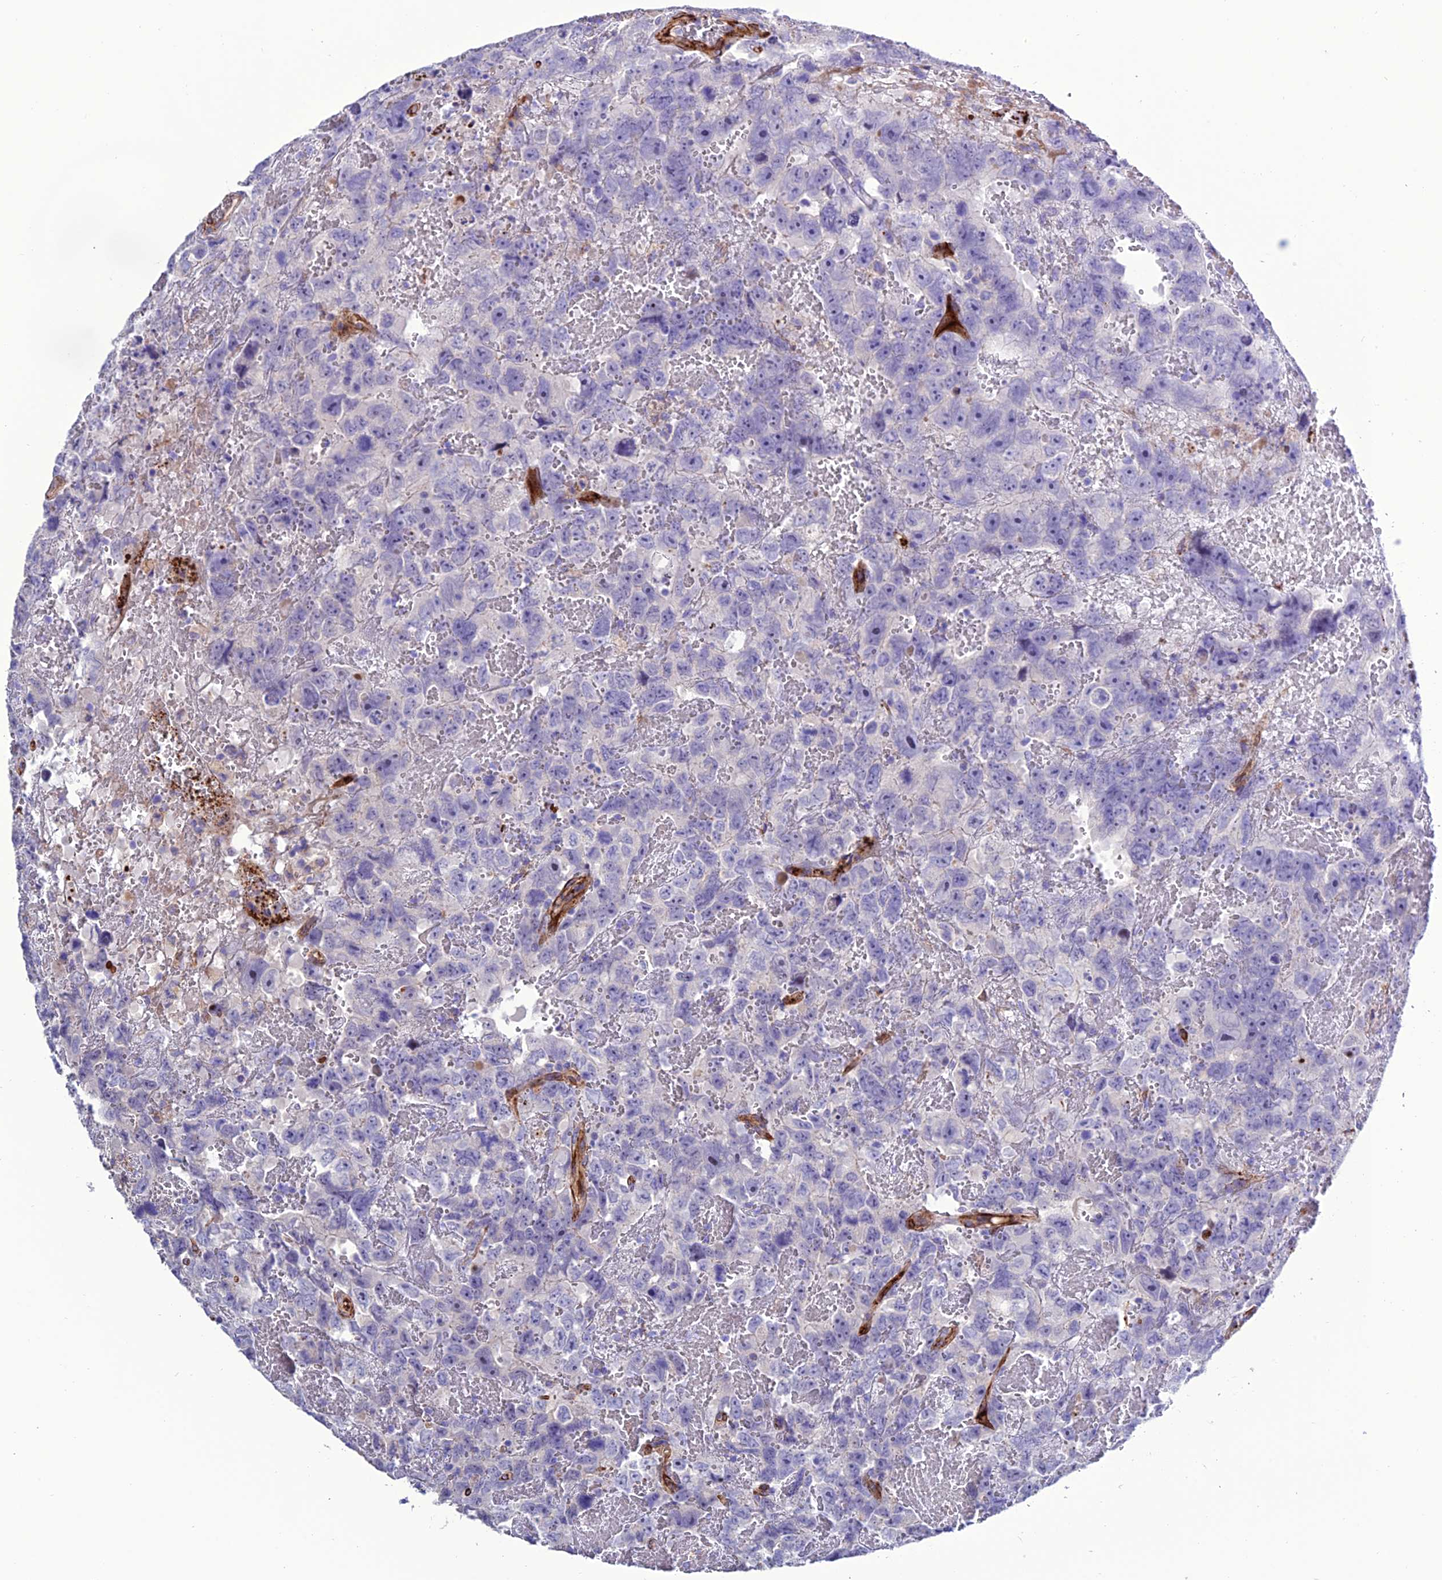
{"staining": {"intensity": "negative", "quantity": "none", "location": "none"}, "tissue": "testis cancer", "cell_type": "Tumor cells", "image_type": "cancer", "snomed": [{"axis": "morphology", "description": "Carcinoma, Embryonal, NOS"}, {"axis": "topography", "description": "Testis"}], "caption": "High magnification brightfield microscopy of embryonal carcinoma (testis) stained with DAB (brown) and counterstained with hematoxylin (blue): tumor cells show no significant positivity.", "gene": "REX1BD", "patient": {"sex": "male", "age": 45}}